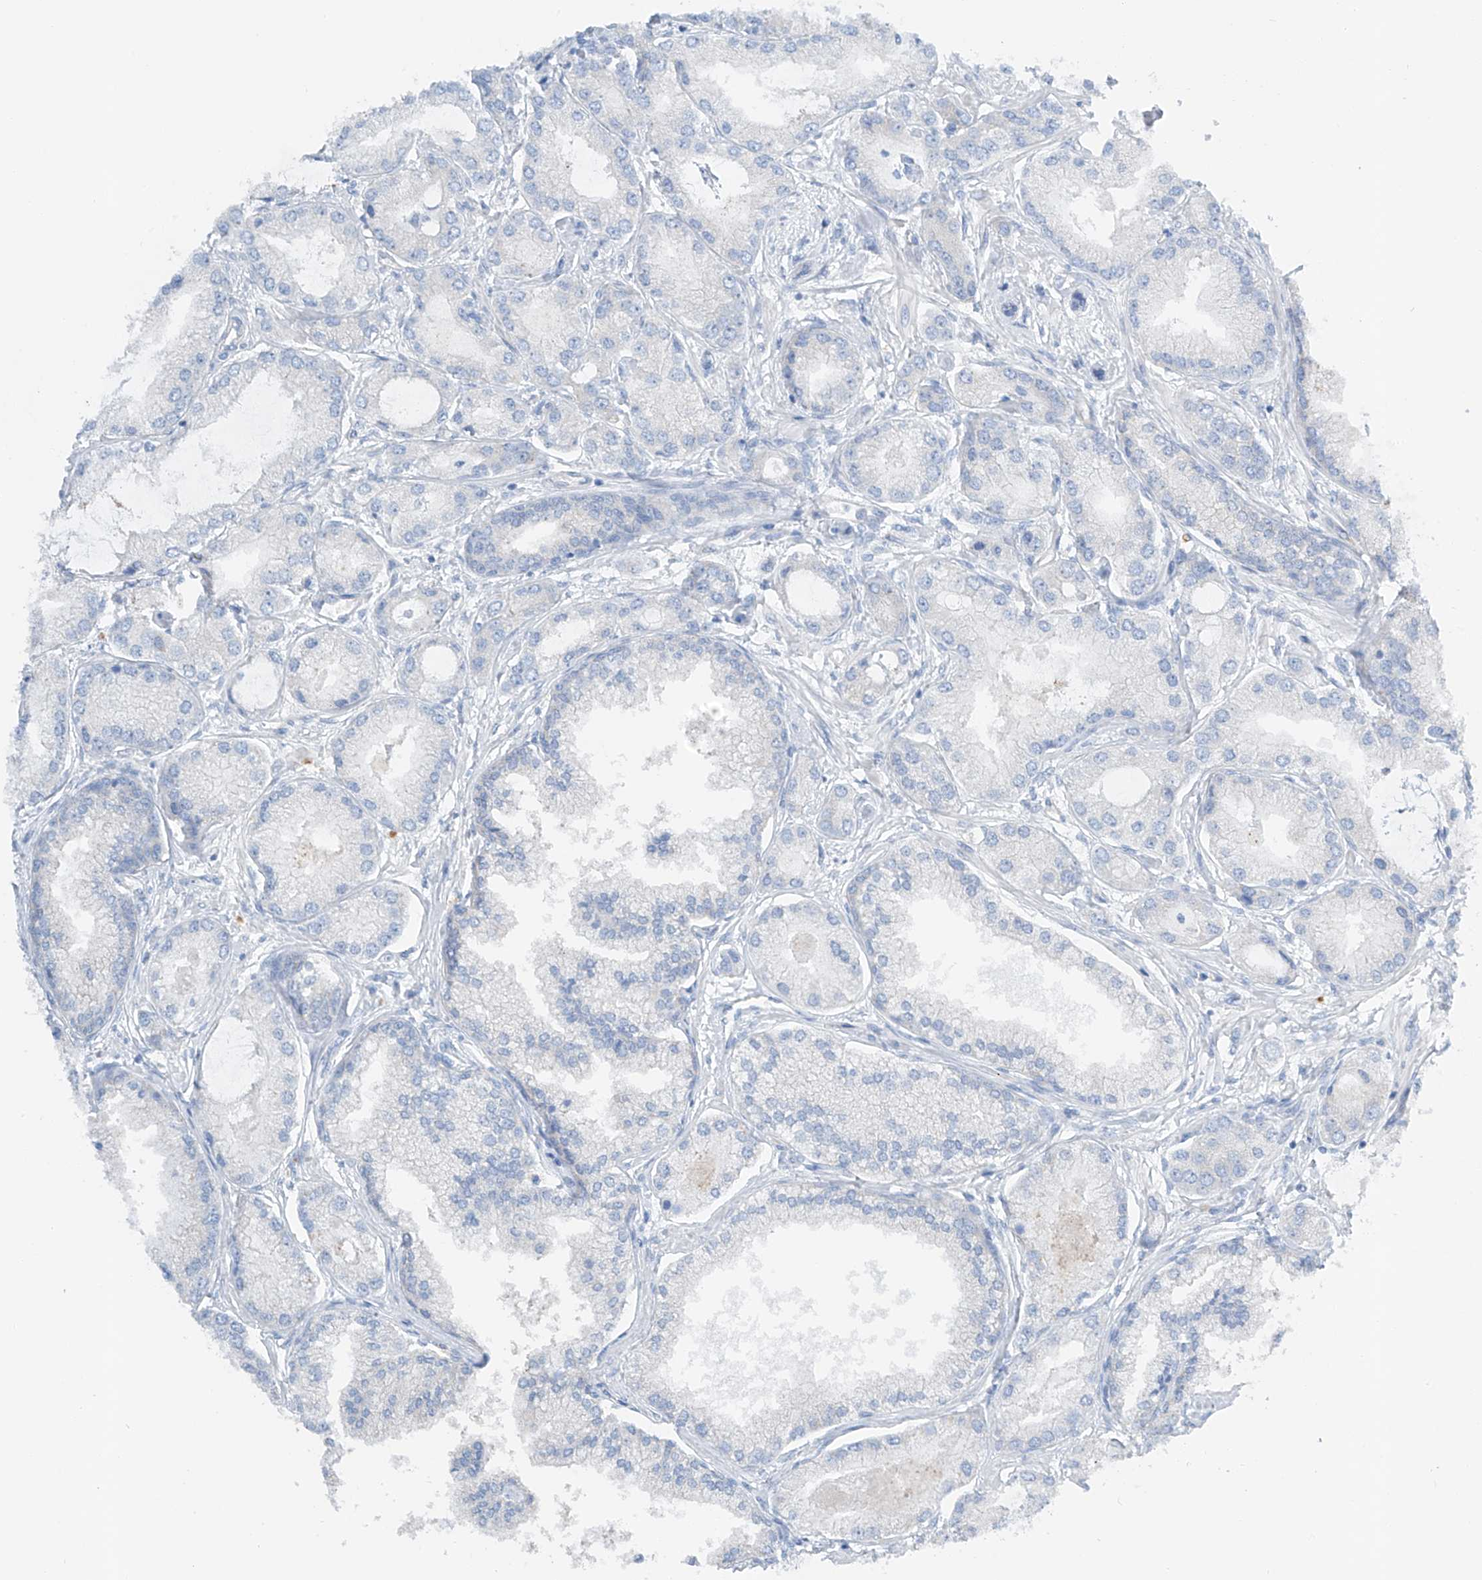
{"staining": {"intensity": "negative", "quantity": "none", "location": "none"}, "tissue": "prostate cancer", "cell_type": "Tumor cells", "image_type": "cancer", "snomed": [{"axis": "morphology", "description": "Adenocarcinoma, Low grade"}, {"axis": "topography", "description": "Prostate"}], "caption": "Adenocarcinoma (low-grade) (prostate) was stained to show a protein in brown. There is no significant expression in tumor cells.", "gene": "MAGI1", "patient": {"sex": "male", "age": 62}}